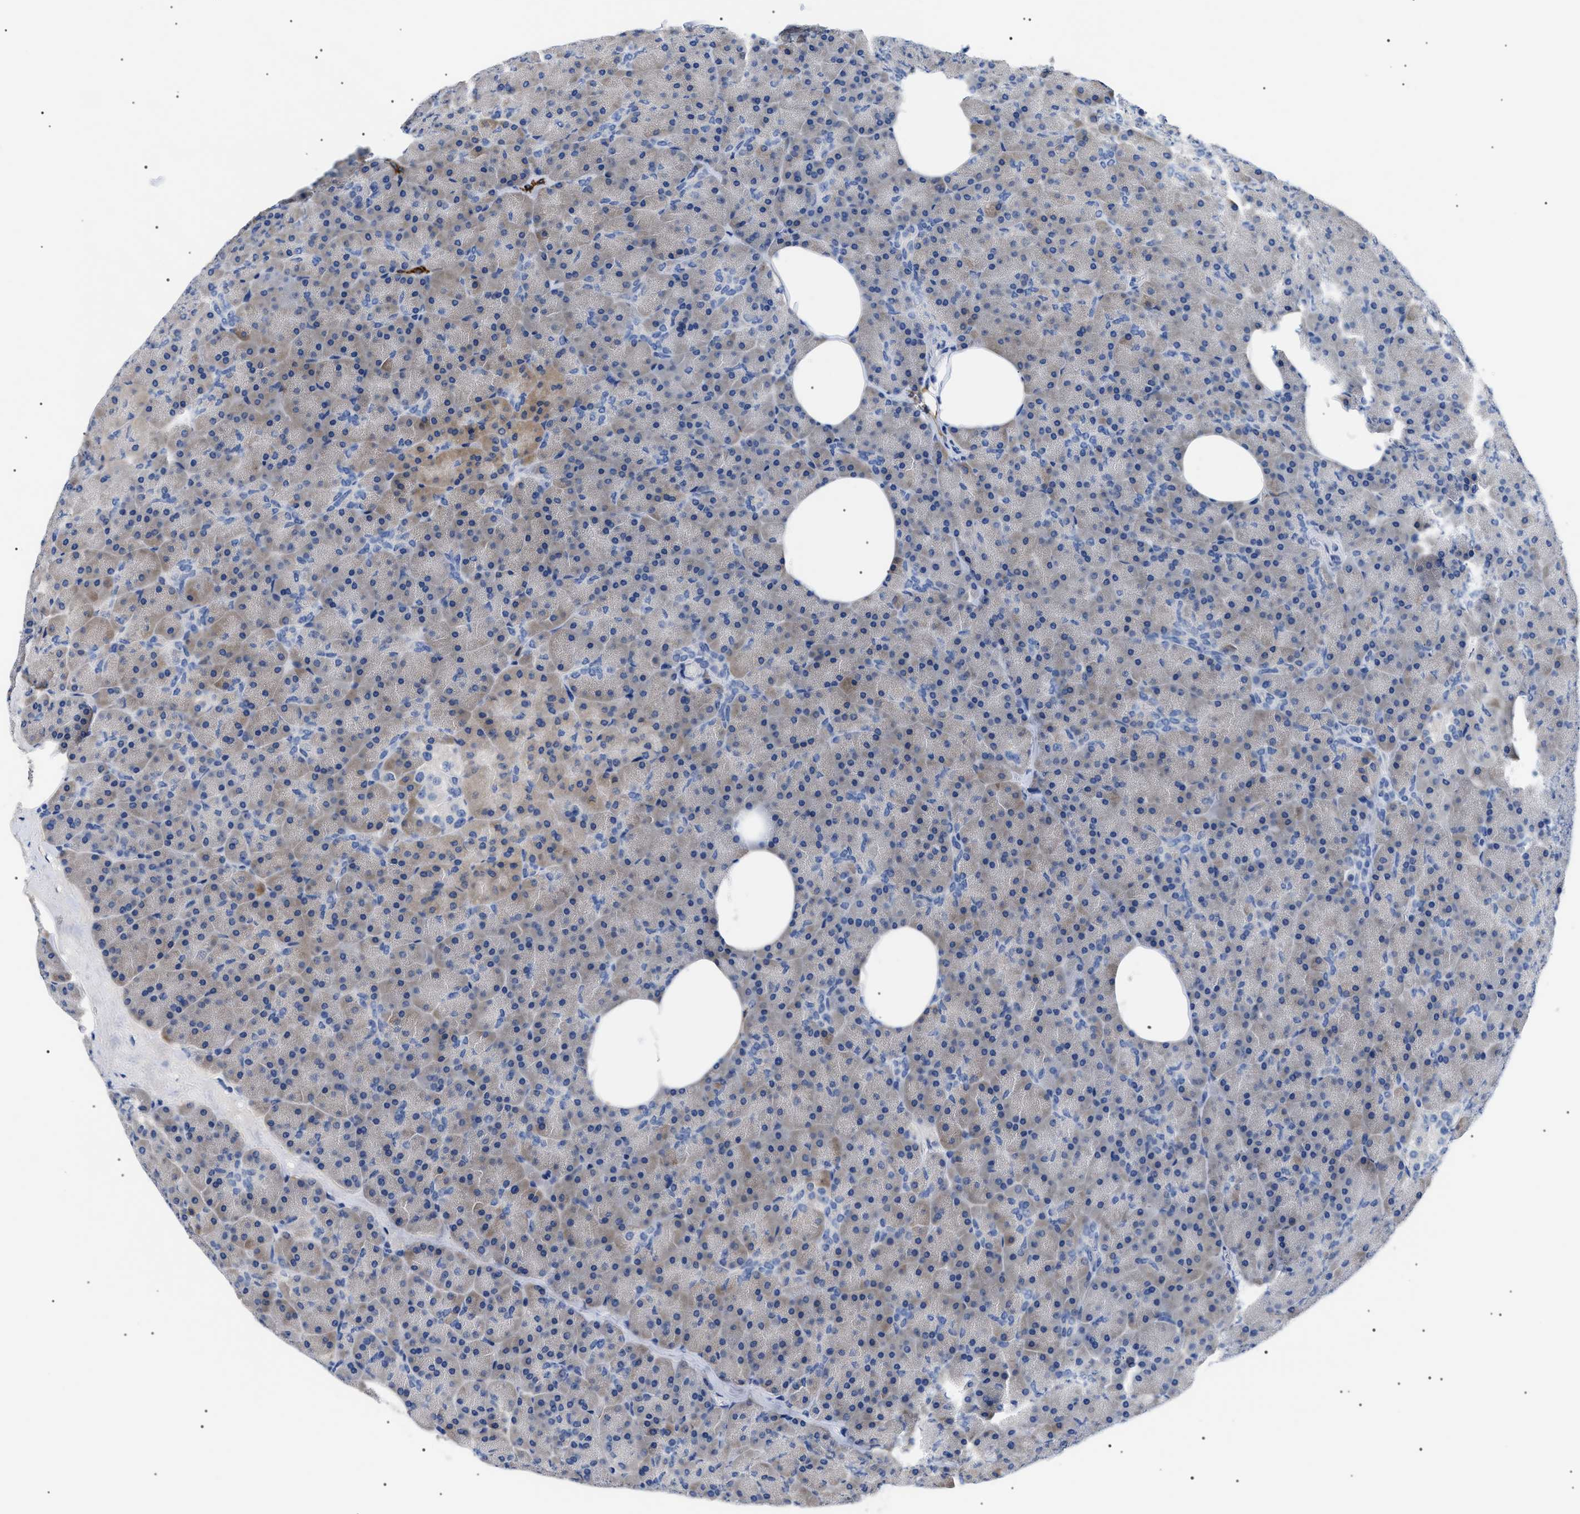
{"staining": {"intensity": "weak", "quantity": "<25%", "location": "cytoplasmic/membranous"}, "tissue": "pancreas", "cell_type": "Exocrine glandular cells", "image_type": "normal", "snomed": [{"axis": "morphology", "description": "Normal tissue, NOS"}, {"axis": "topography", "description": "Pancreas"}], "caption": "Protein analysis of benign pancreas exhibits no significant staining in exocrine glandular cells. (Stains: DAB immunohistochemistry (IHC) with hematoxylin counter stain, Microscopy: brightfield microscopy at high magnification).", "gene": "ACKR1", "patient": {"sex": "female", "age": 35}}